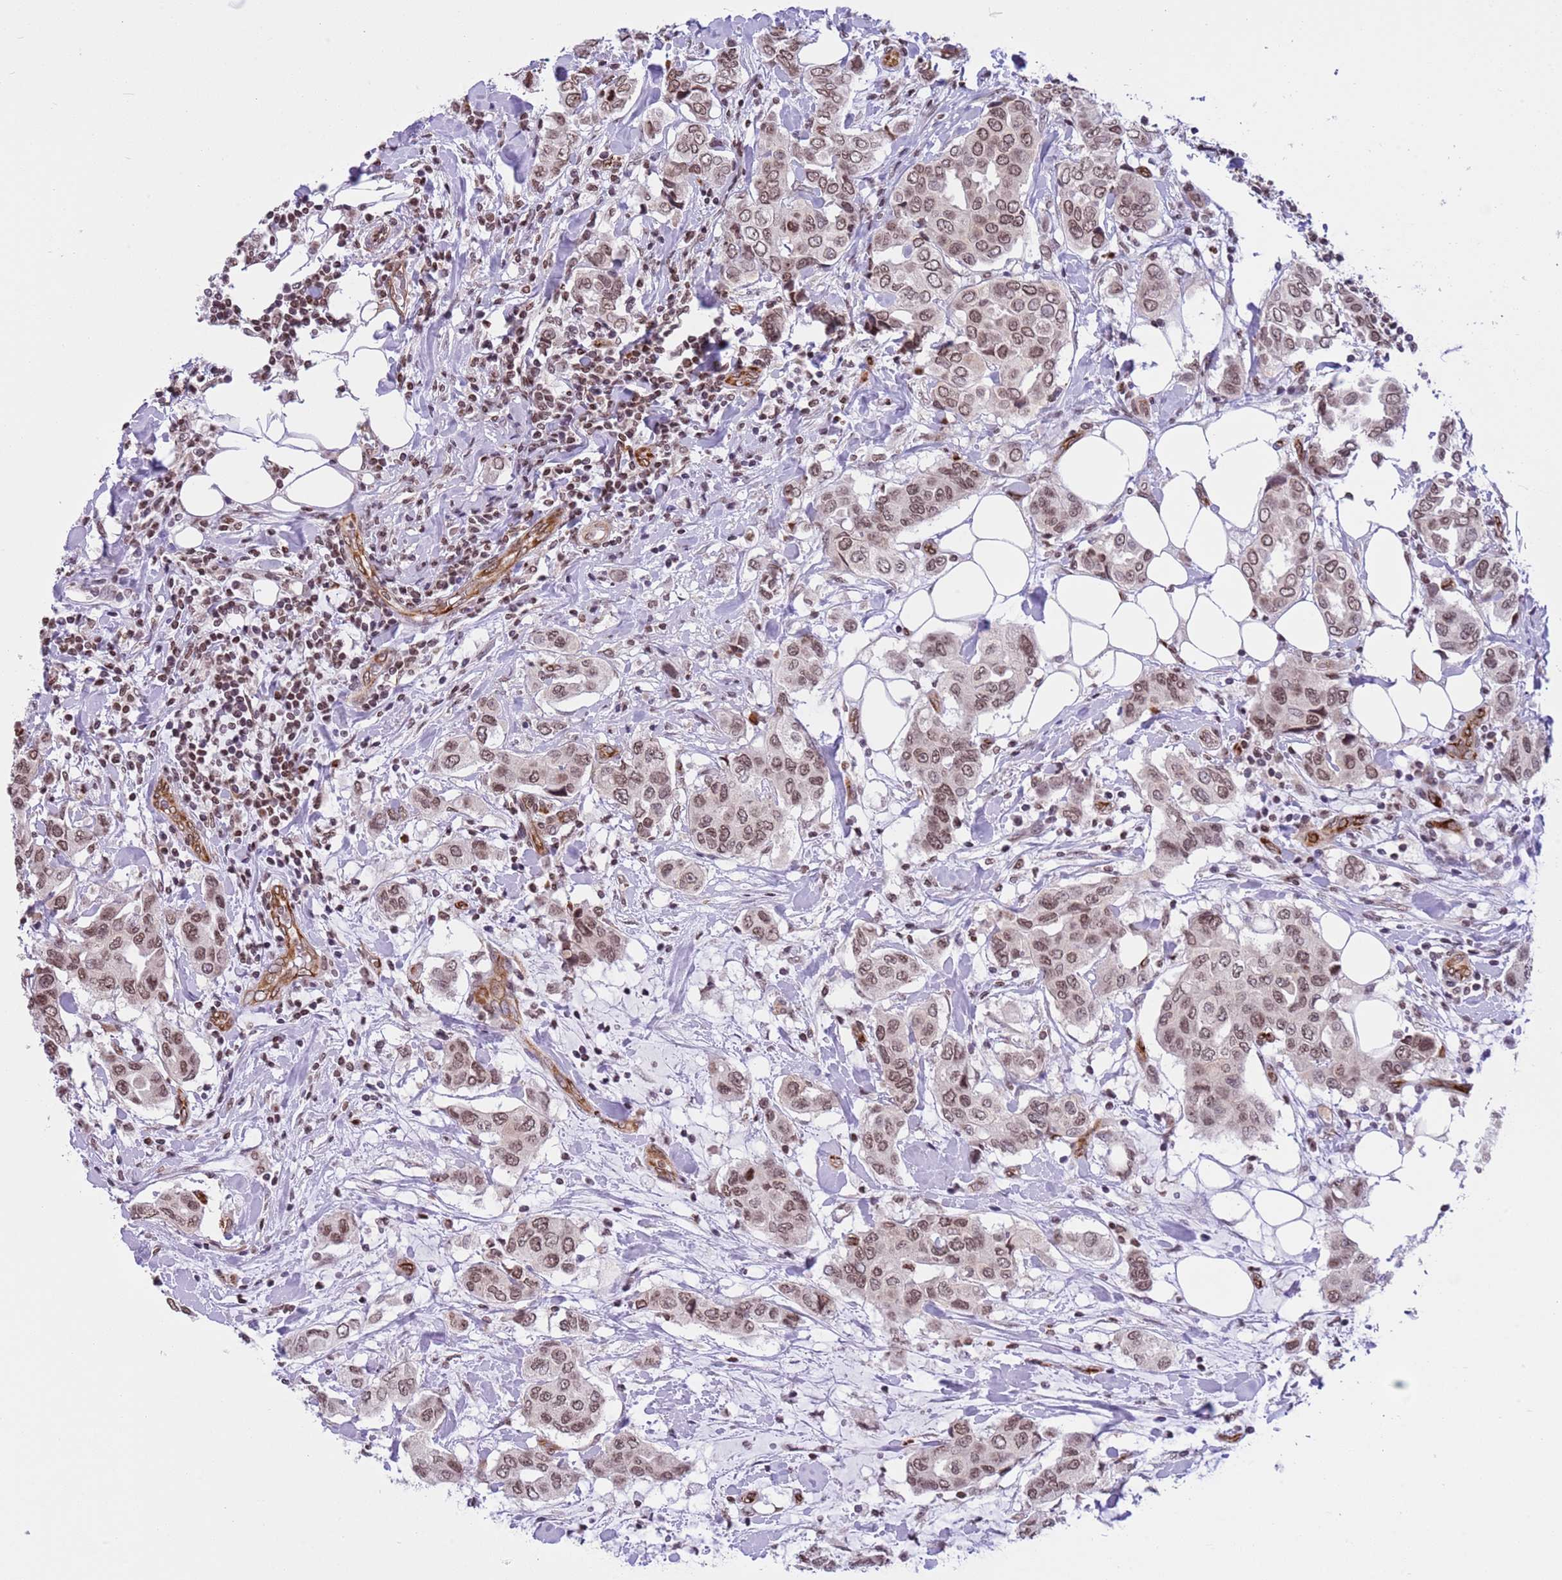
{"staining": {"intensity": "moderate", "quantity": ">75%", "location": "nuclear"}, "tissue": "breast cancer", "cell_type": "Tumor cells", "image_type": "cancer", "snomed": [{"axis": "morphology", "description": "Lobular carcinoma"}, {"axis": "topography", "description": "Breast"}], "caption": "The image reveals immunohistochemical staining of breast cancer. There is moderate nuclear staining is present in approximately >75% of tumor cells. (IHC, brightfield microscopy, high magnification).", "gene": "NRIP1", "patient": {"sex": "female", "age": 51}}